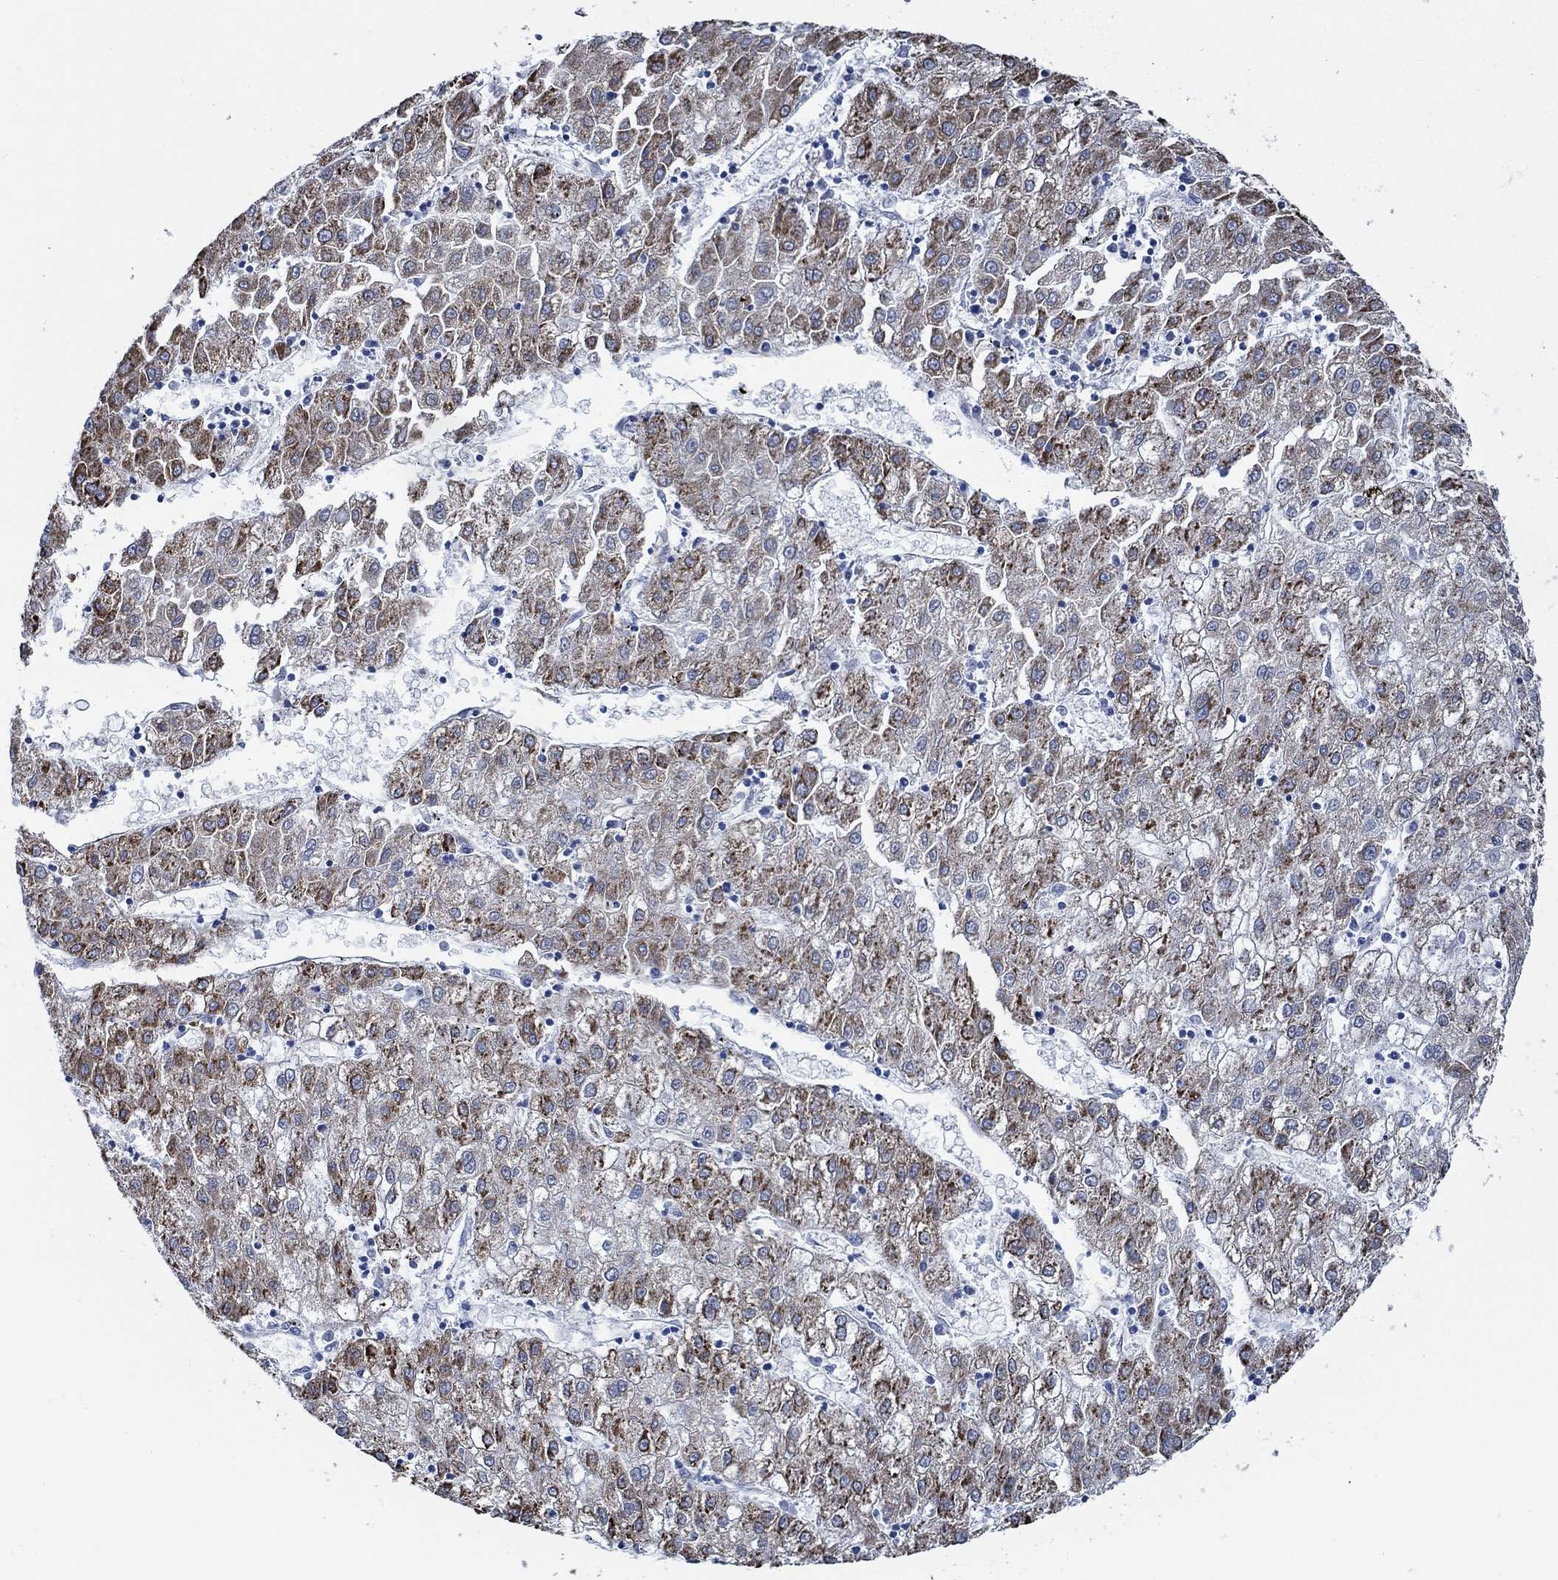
{"staining": {"intensity": "strong", "quantity": "25%-75%", "location": "cytoplasmic/membranous"}, "tissue": "liver cancer", "cell_type": "Tumor cells", "image_type": "cancer", "snomed": [{"axis": "morphology", "description": "Carcinoma, Hepatocellular, NOS"}, {"axis": "topography", "description": "Liver"}], "caption": "Tumor cells demonstrate high levels of strong cytoplasmic/membranous expression in about 25%-75% of cells in human liver hepatocellular carcinoma.", "gene": "HECW2", "patient": {"sex": "male", "age": 72}}